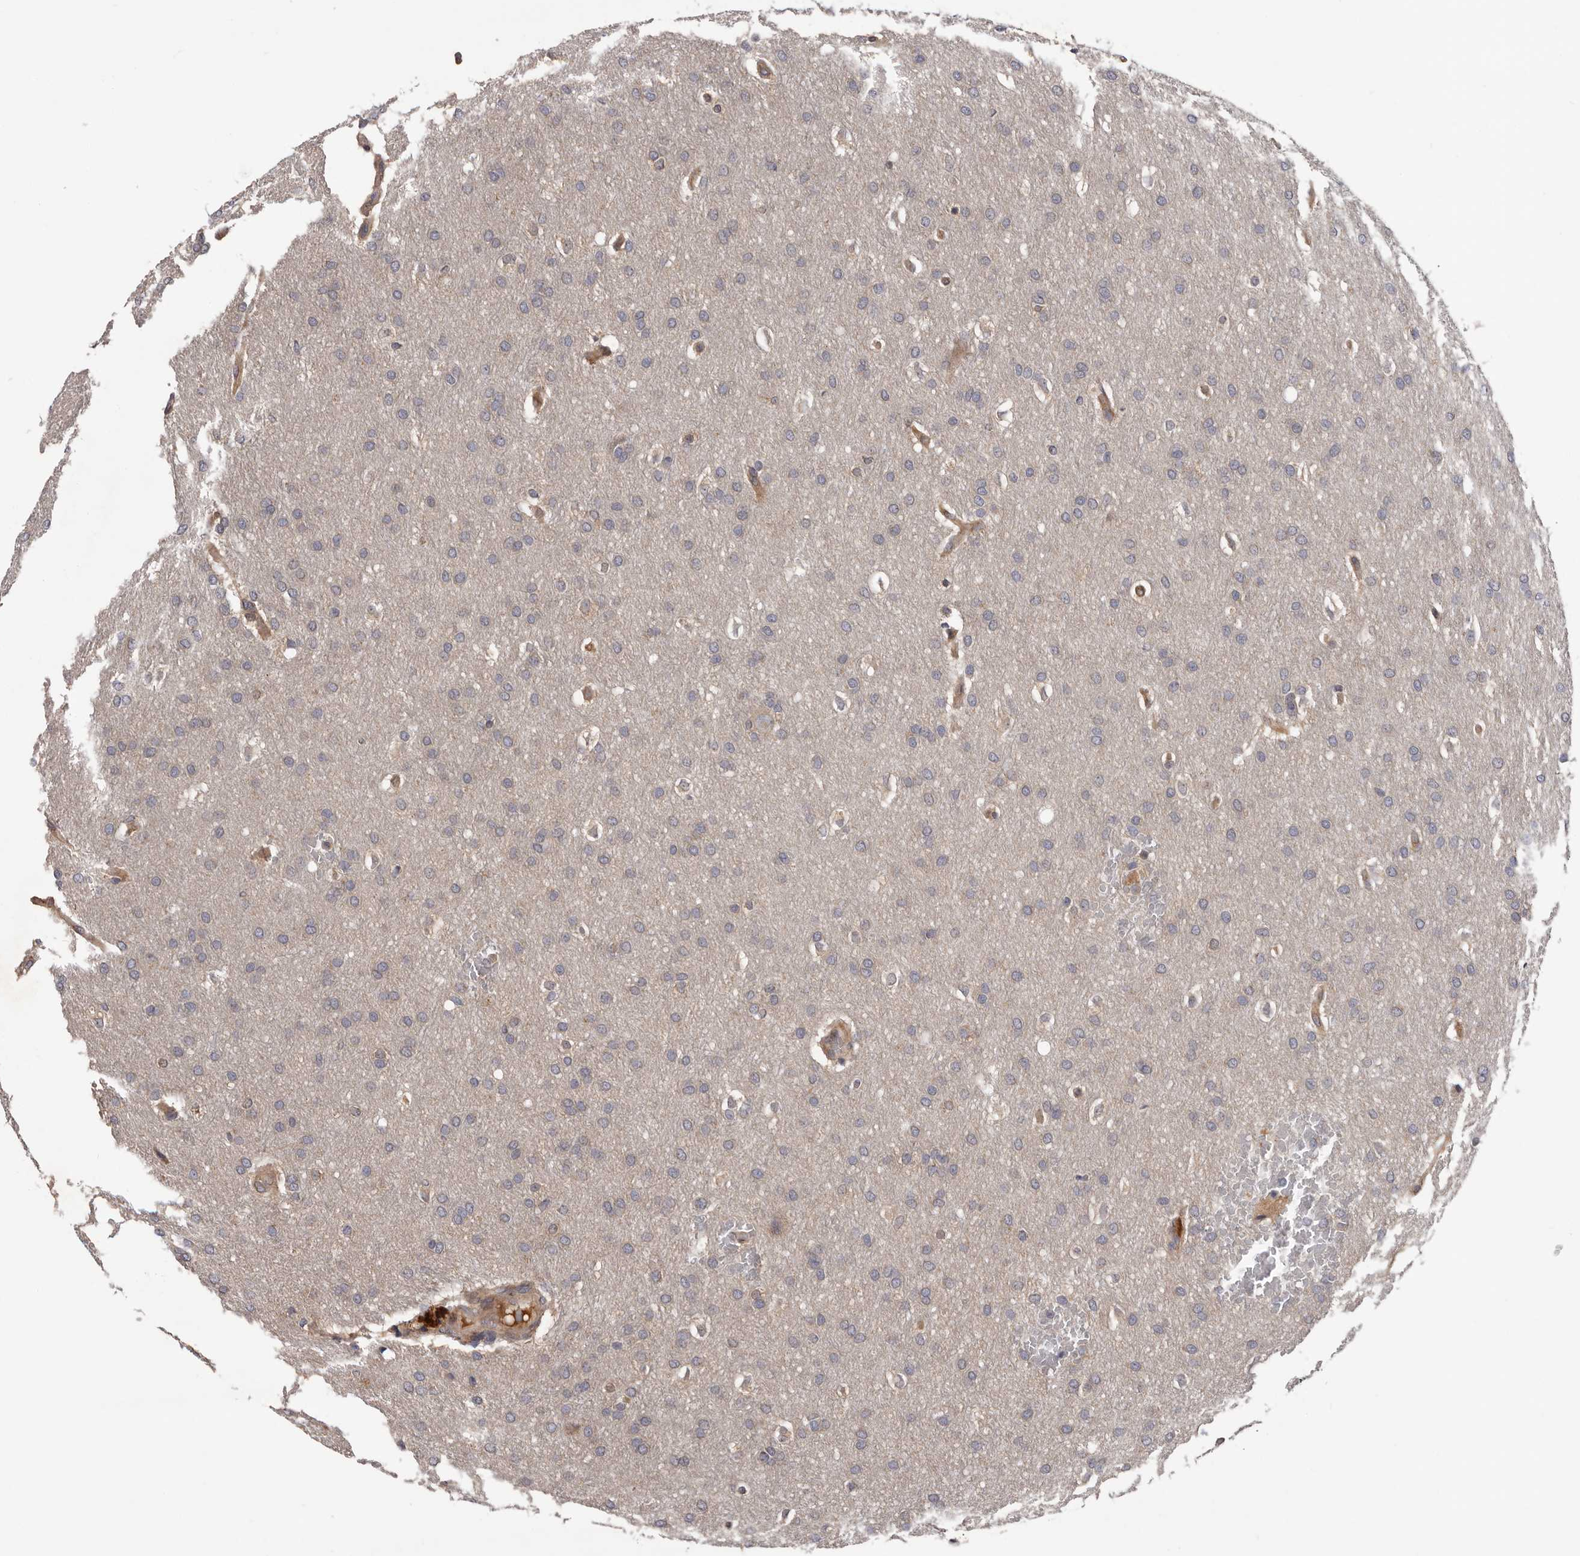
{"staining": {"intensity": "negative", "quantity": "none", "location": "none"}, "tissue": "glioma", "cell_type": "Tumor cells", "image_type": "cancer", "snomed": [{"axis": "morphology", "description": "Glioma, malignant, Low grade"}, {"axis": "topography", "description": "Brain"}], "caption": "This image is of glioma stained with immunohistochemistry to label a protein in brown with the nuclei are counter-stained blue. There is no expression in tumor cells.", "gene": "PRKD1", "patient": {"sex": "female", "age": 37}}